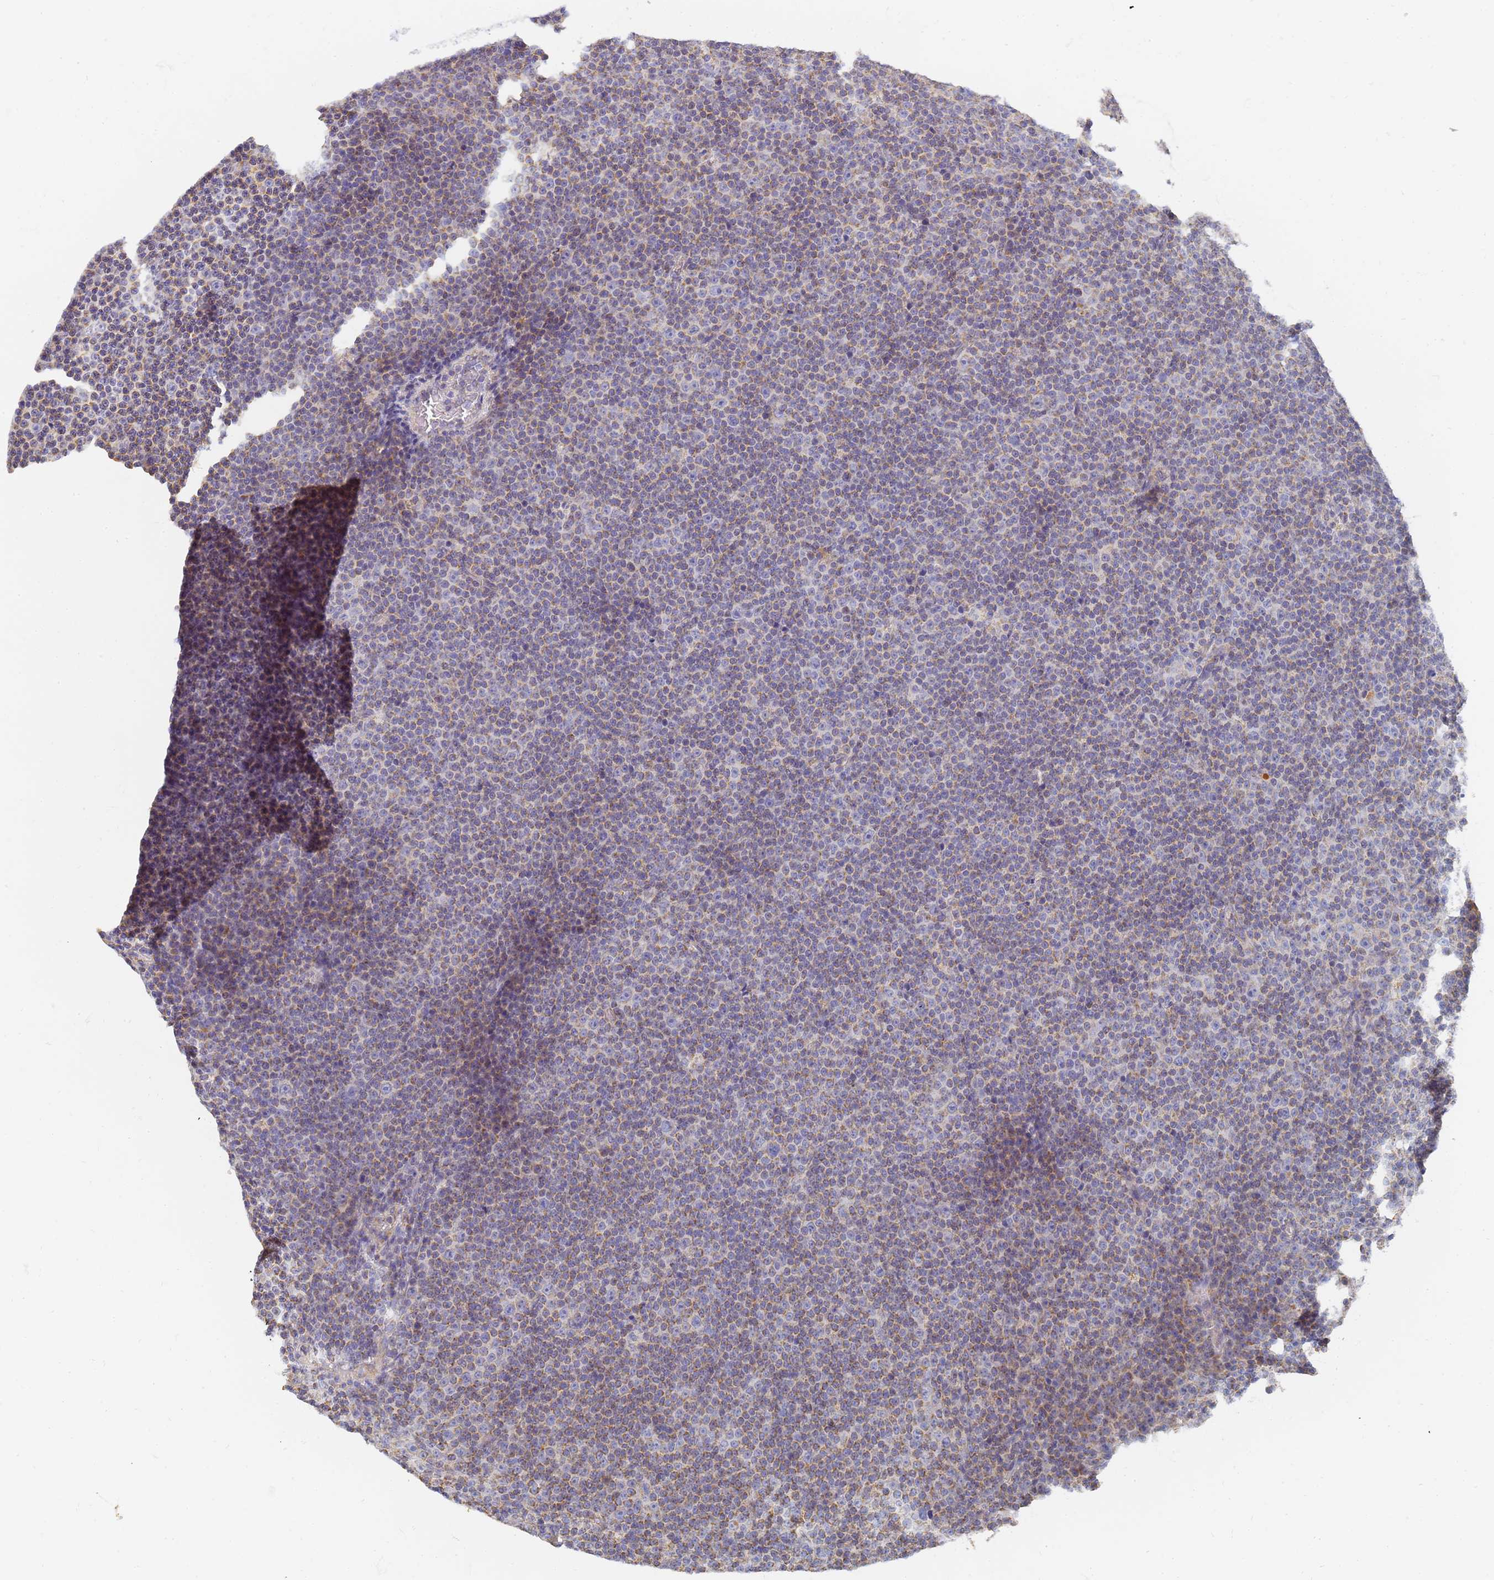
{"staining": {"intensity": "moderate", "quantity": "<25%", "location": "cytoplasmic/membranous"}, "tissue": "lymphoma", "cell_type": "Tumor cells", "image_type": "cancer", "snomed": [{"axis": "morphology", "description": "Malignant lymphoma, non-Hodgkin's type, Low grade"}, {"axis": "topography", "description": "Lymph node"}], "caption": "Low-grade malignant lymphoma, non-Hodgkin's type was stained to show a protein in brown. There is low levels of moderate cytoplasmic/membranous positivity in approximately <25% of tumor cells.", "gene": "UTP23", "patient": {"sex": "female", "age": 67}}